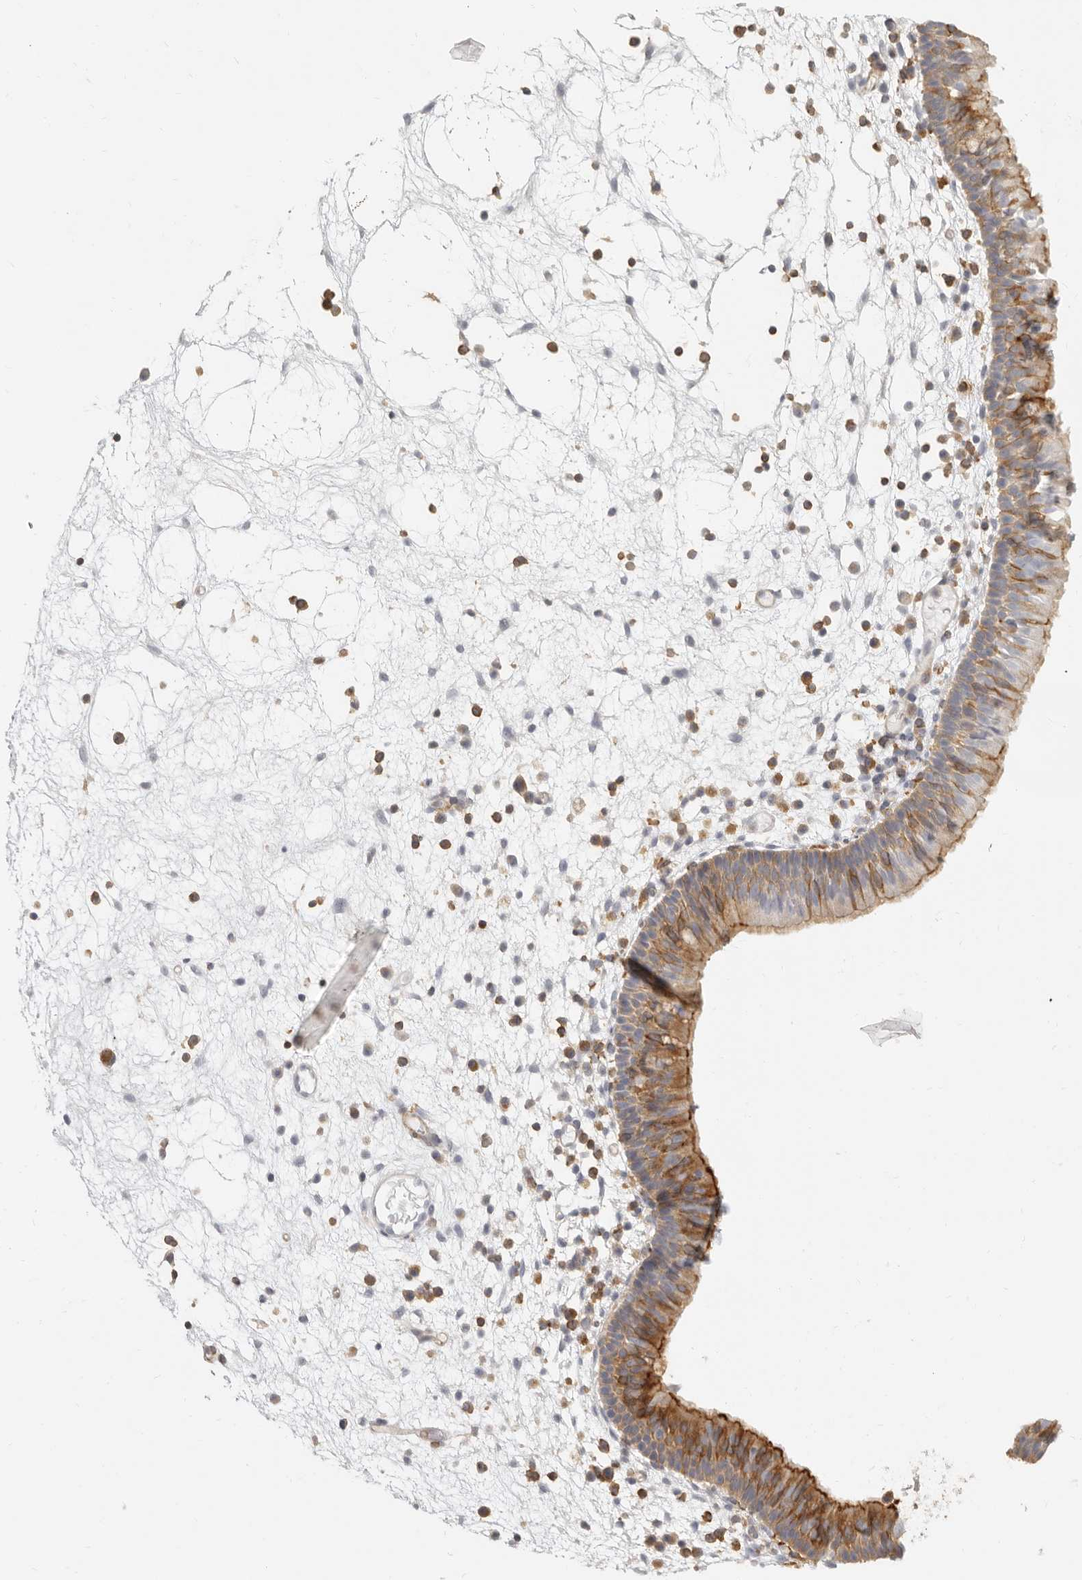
{"staining": {"intensity": "moderate", "quantity": "25%-75%", "location": "cytoplasmic/membranous"}, "tissue": "nasopharynx", "cell_type": "Respiratory epithelial cells", "image_type": "normal", "snomed": [{"axis": "morphology", "description": "Normal tissue, NOS"}, {"axis": "morphology", "description": "Inflammation, NOS"}, {"axis": "morphology", "description": "Malignant melanoma, Metastatic site"}, {"axis": "topography", "description": "Nasopharynx"}], "caption": "Nasopharynx stained with DAB (3,3'-diaminobenzidine) immunohistochemistry (IHC) exhibits medium levels of moderate cytoplasmic/membranous expression in approximately 25%-75% of respiratory epithelial cells. The protein is shown in brown color, while the nuclei are stained blue.", "gene": "NIBAN1", "patient": {"sex": "male", "age": 70}}